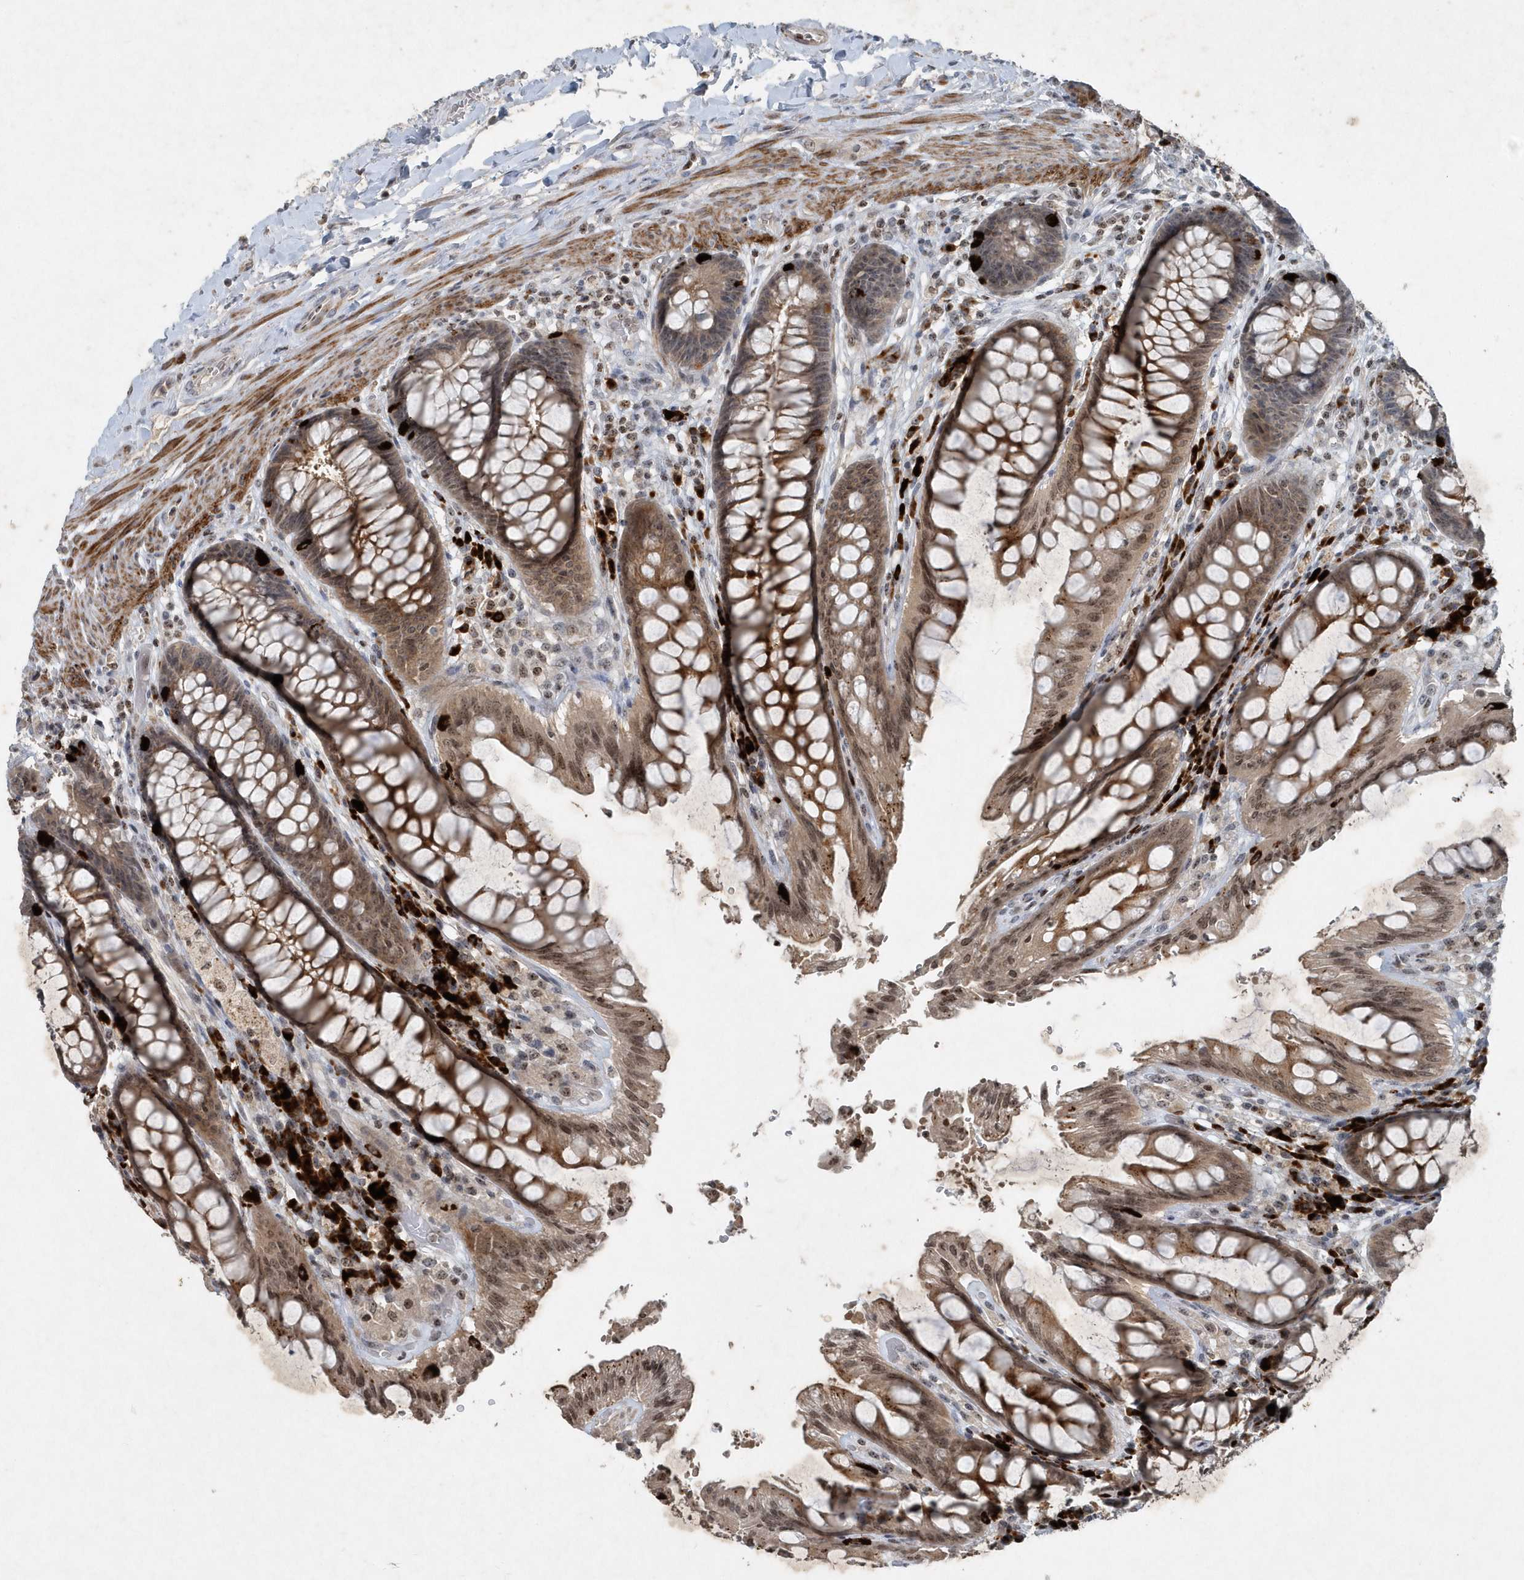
{"staining": {"intensity": "moderate", "quantity": ">75%", "location": "cytoplasmic/membranous,nuclear"}, "tissue": "rectum", "cell_type": "Glandular cells", "image_type": "normal", "snomed": [{"axis": "morphology", "description": "Normal tissue, NOS"}, {"axis": "topography", "description": "Rectum"}], "caption": "Glandular cells display moderate cytoplasmic/membranous,nuclear staining in approximately >75% of cells in unremarkable rectum. The staining is performed using DAB brown chromogen to label protein expression. The nuclei are counter-stained blue using hematoxylin.", "gene": "QTRT2", "patient": {"sex": "female", "age": 46}}